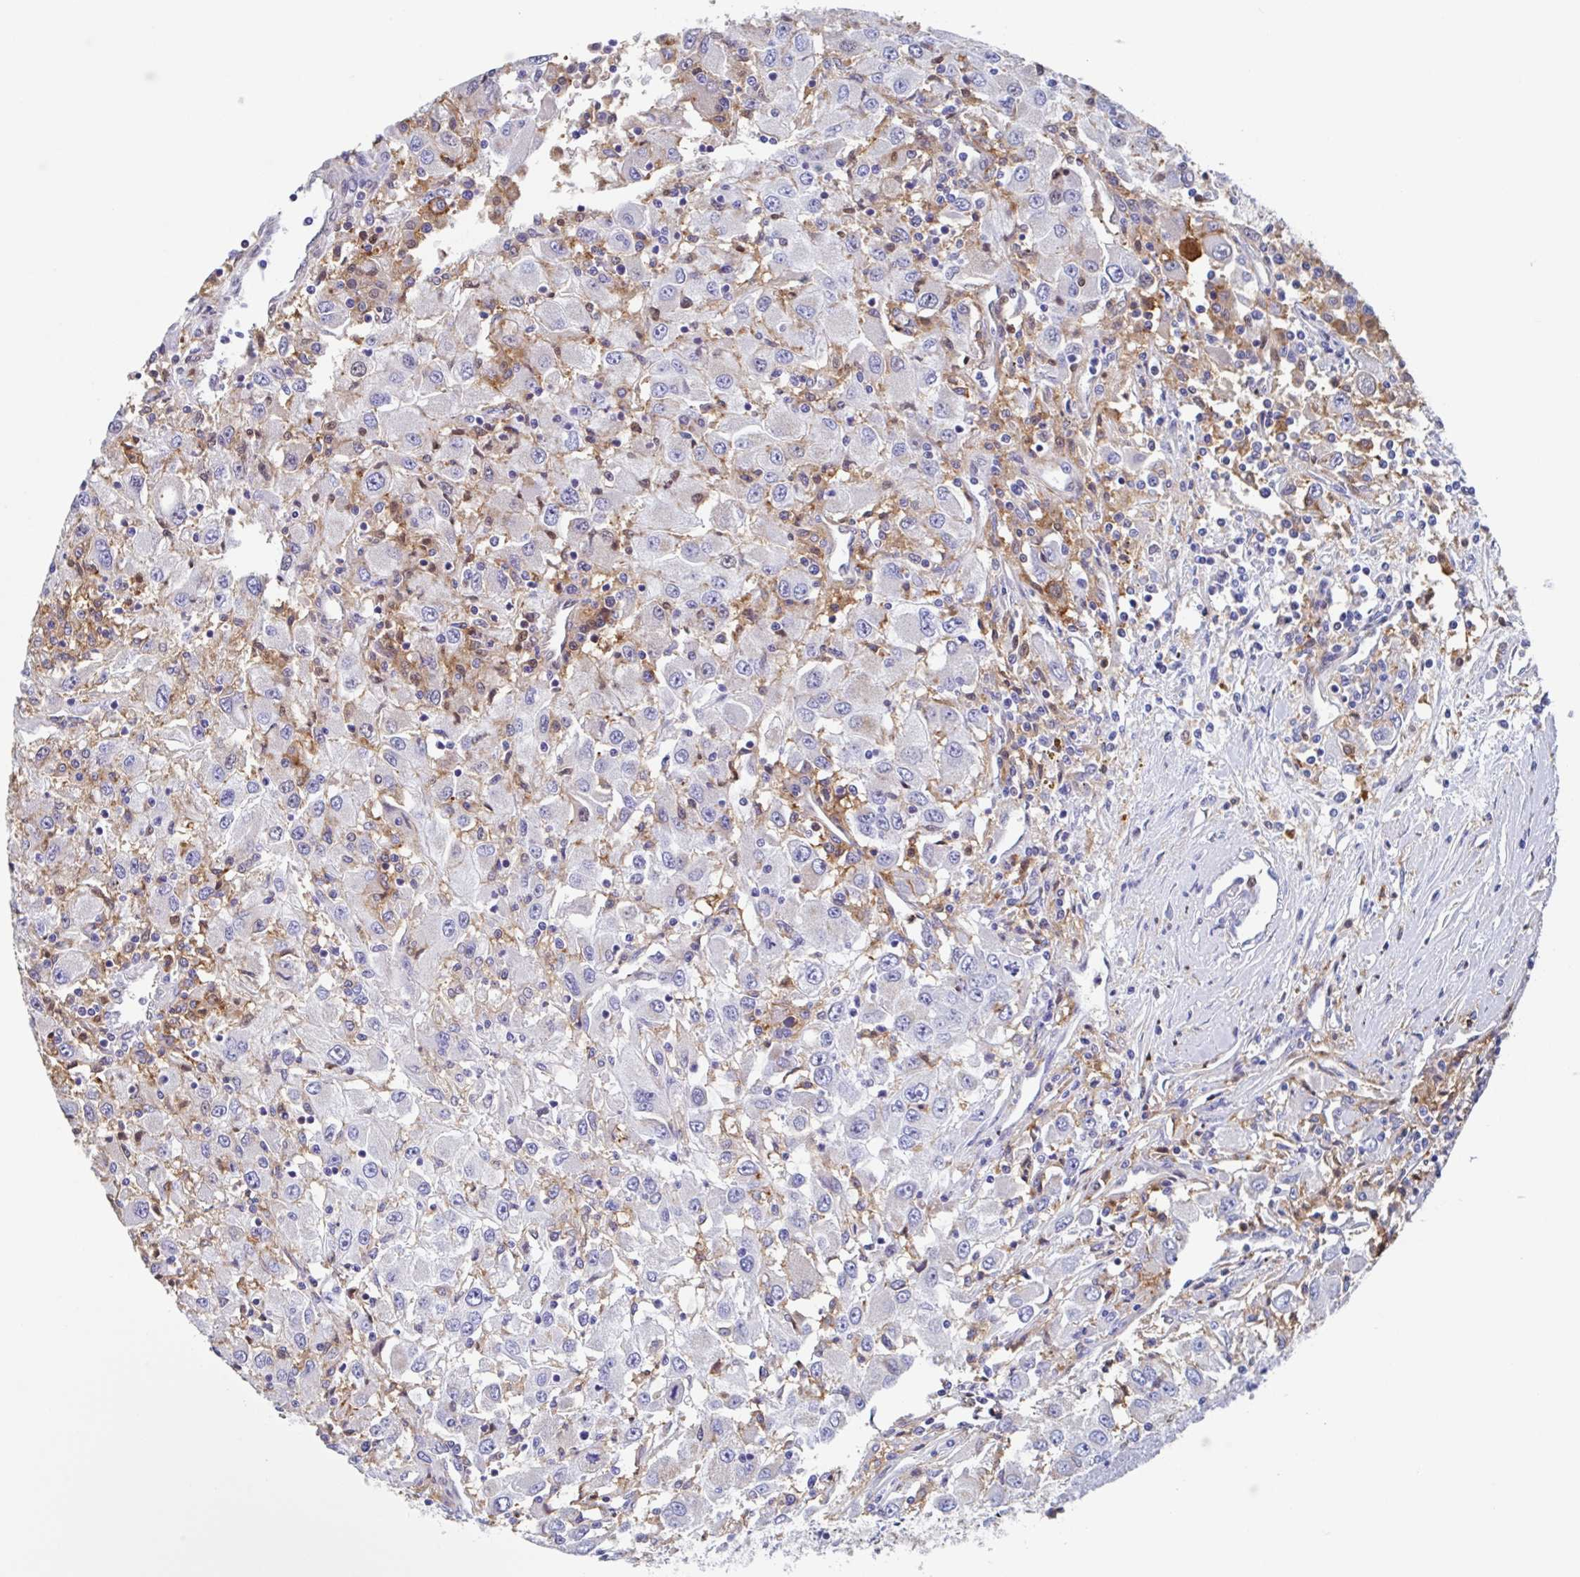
{"staining": {"intensity": "negative", "quantity": "none", "location": "none"}, "tissue": "renal cancer", "cell_type": "Tumor cells", "image_type": "cancer", "snomed": [{"axis": "morphology", "description": "Adenocarcinoma, NOS"}, {"axis": "topography", "description": "Kidney"}], "caption": "A high-resolution photomicrograph shows IHC staining of renal cancer, which displays no significant positivity in tumor cells.", "gene": "FCGR3A", "patient": {"sex": "female", "age": 67}}